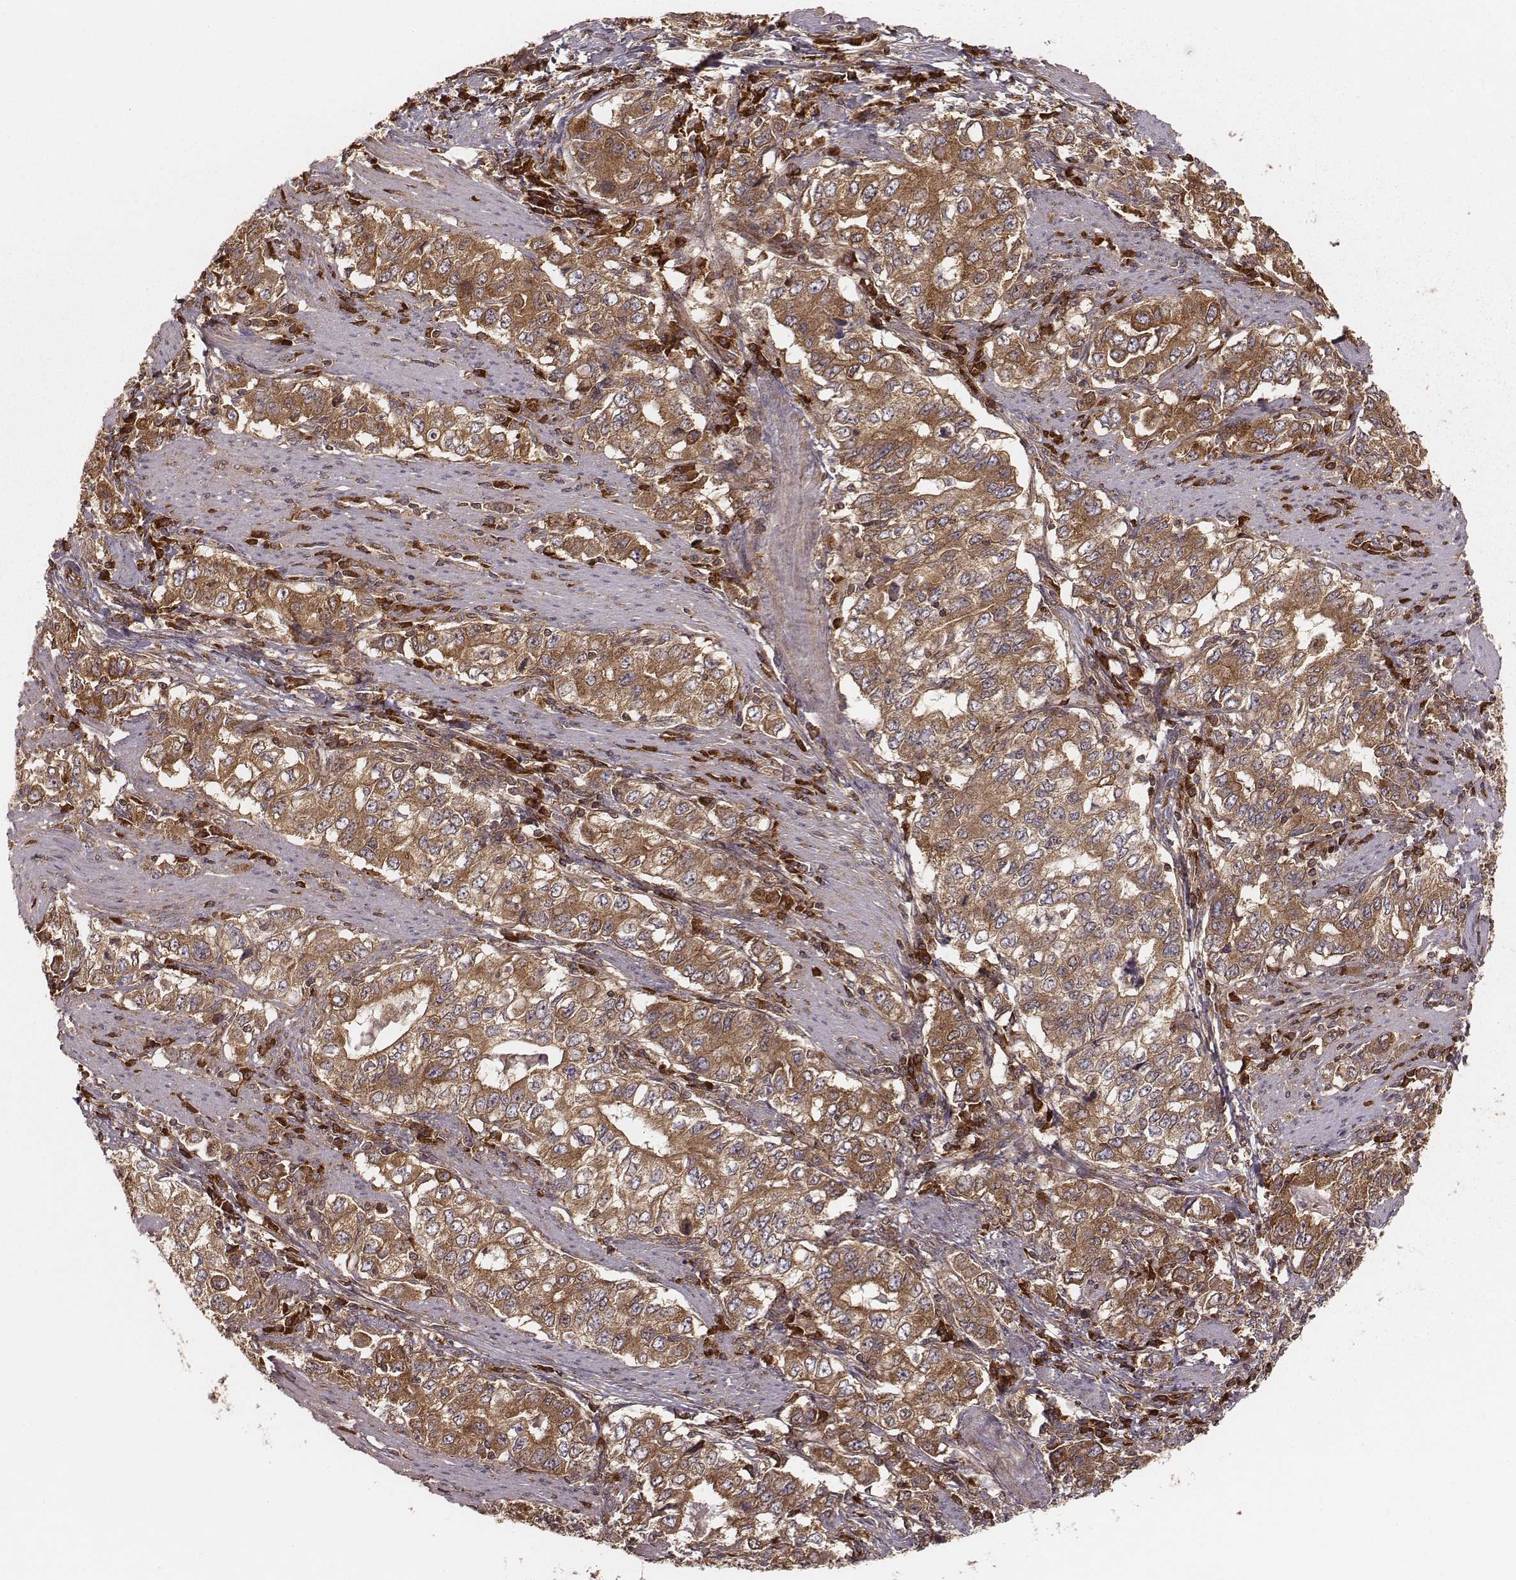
{"staining": {"intensity": "moderate", "quantity": ">75%", "location": "cytoplasmic/membranous"}, "tissue": "stomach cancer", "cell_type": "Tumor cells", "image_type": "cancer", "snomed": [{"axis": "morphology", "description": "Adenocarcinoma, NOS"}, {"axis": "topography", "description": "Stomach, lower"}], "caption": "There is medium levels of moderate cytoplasmic/membranous positivity in tumor cells of stomach cancer, as demonstrated by immunohistochemical staining (brown color).", "gene": "CARS1", "patient": {"sex": "female", "age": 72}}